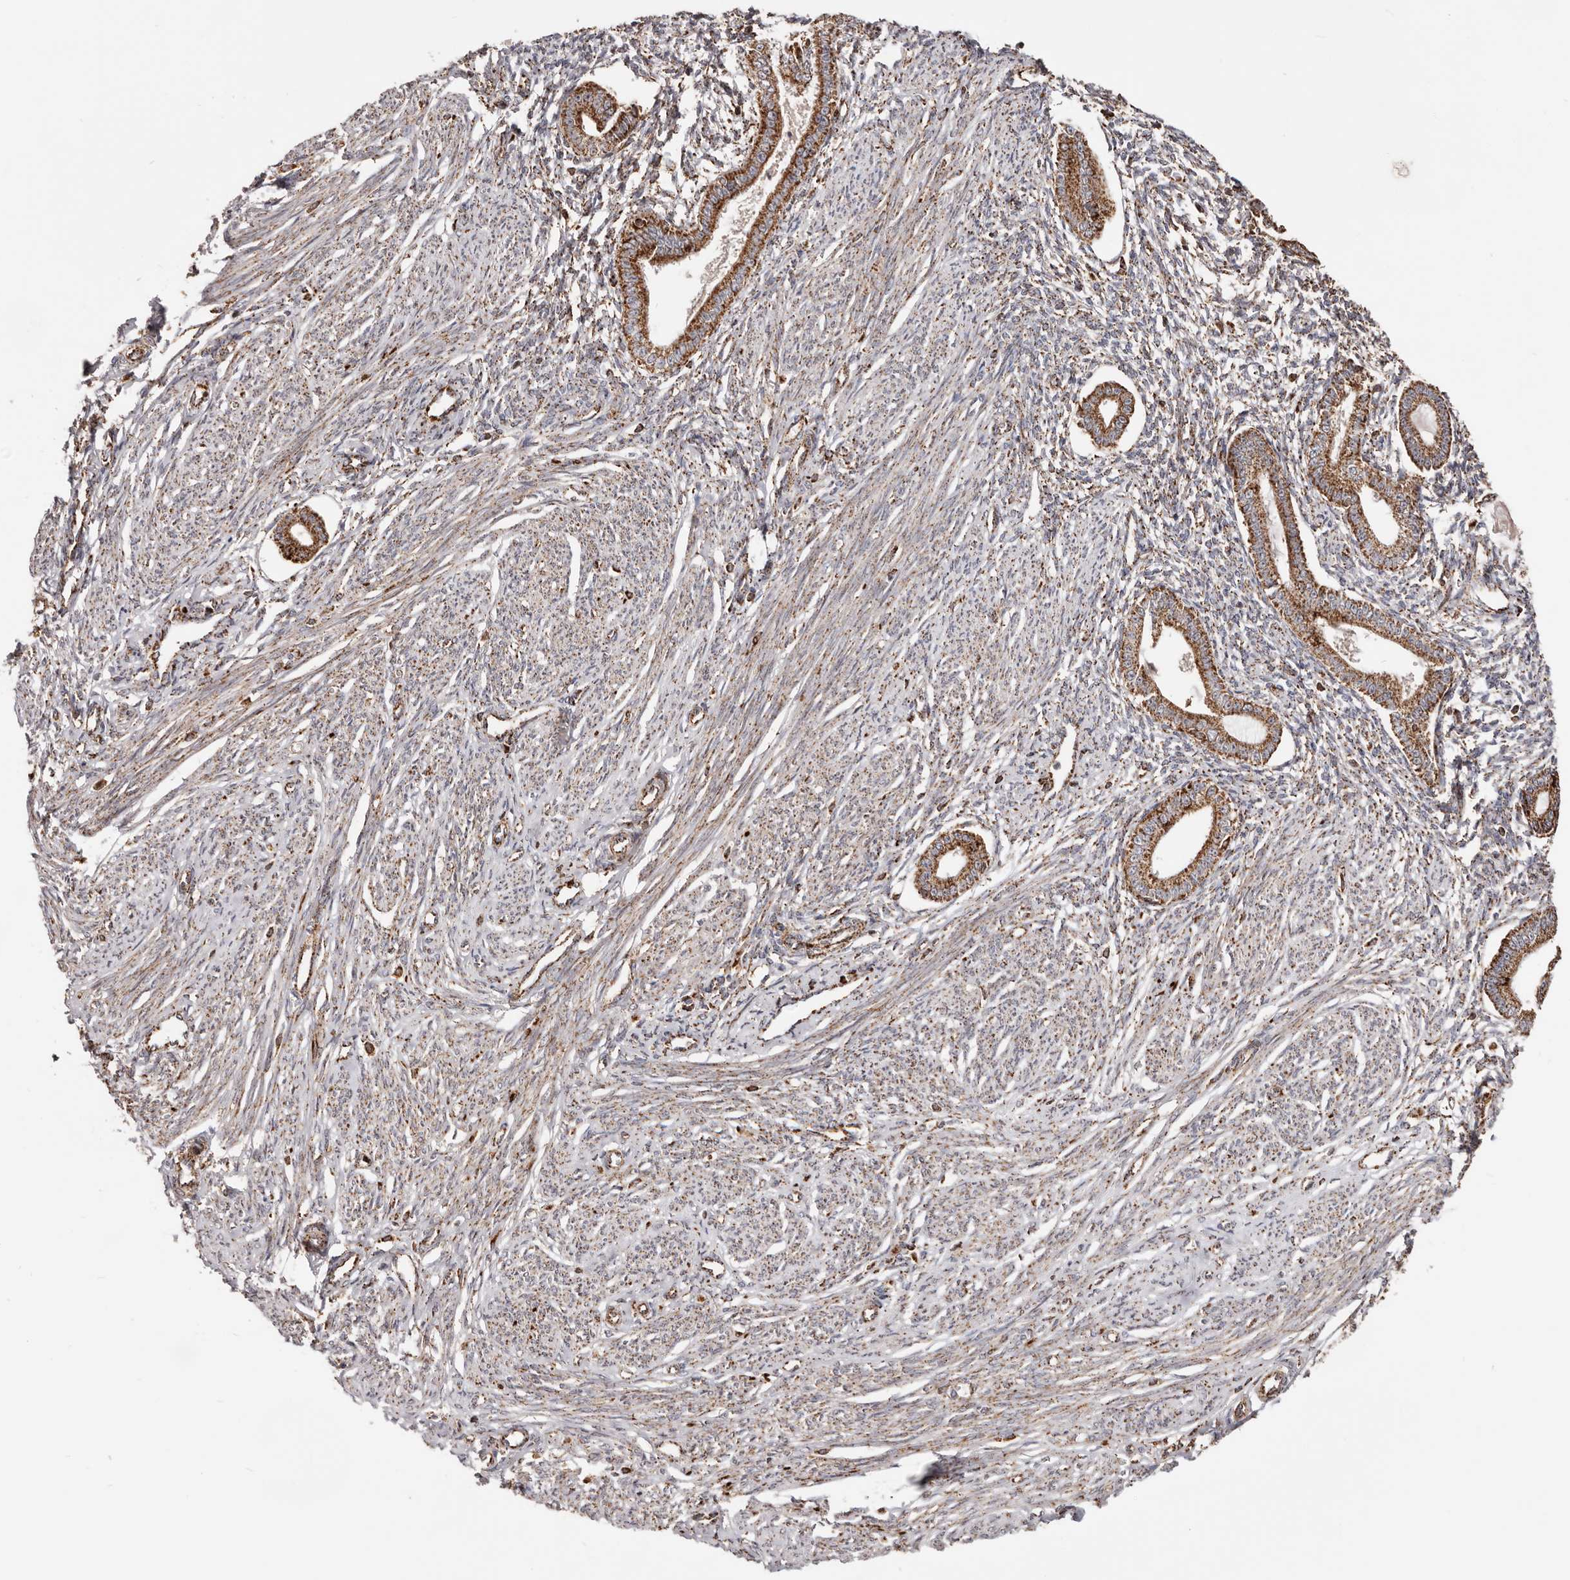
{"staining": {"intensity": "moderate", "quantity": "25%-75%", "location": "cytoplasmic/membranous"}, "tissue": "endometrium", "cell_type": "Cells in endometrial stroma", "image_type": "normal", "snomed": [{"axis": "morphology", "description": "Normal tissue, NOS"}, {"axis": "topography", "description": "Endometrium"}], "caption": "A histopathology image showing moderate cytoplasmic/membranous positivity in about 25%-75% of cells in endometrial stroma in benign endometrium, as visualized by brown immunohistochemical staining.", "gene": "PRKACB", "patient": {"sex": "female", "age": 56}}